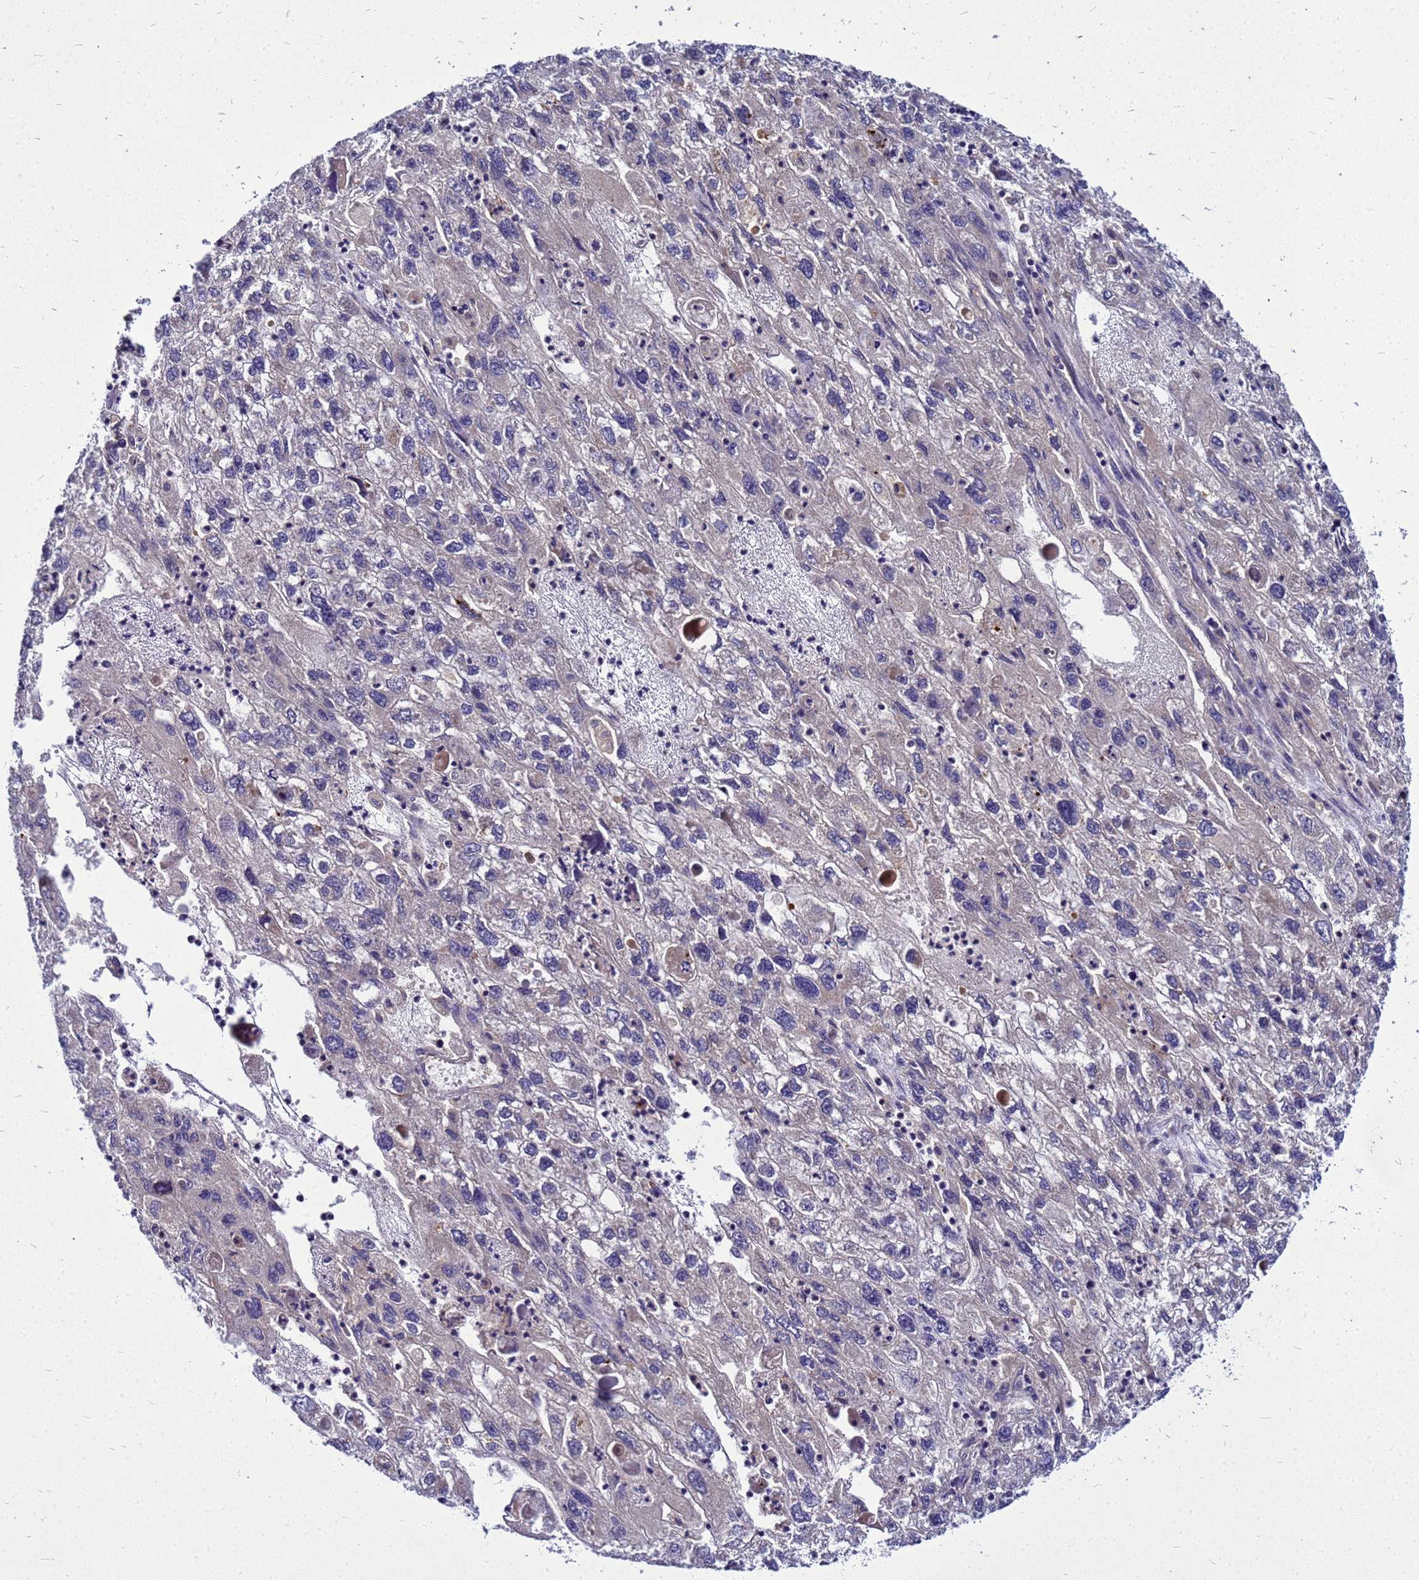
{"staining": {"intensity": "negative", "quantity": "none", "location": "none"}, "tissue": "endometrial cancer", "cell_type": "Tumor cells", "image_type": "cancer", "snomed": [{"axis": "morphology", "description": "Adenocarcinoma, NOS"}, {"axis": "topography", "description": "Endometrium"}], "caption": "Protein analysis of endometrial cancer (adenocarcinoma) demonstrates no significant staining in tumor cells. The staining is performed using DAB (3,3'-diaminobenzidine) brown chromogen with nuclei counter-stained in using hematoxylin.", "gene": "SAT1", "patient": {"sex": "female", "age": 49}}